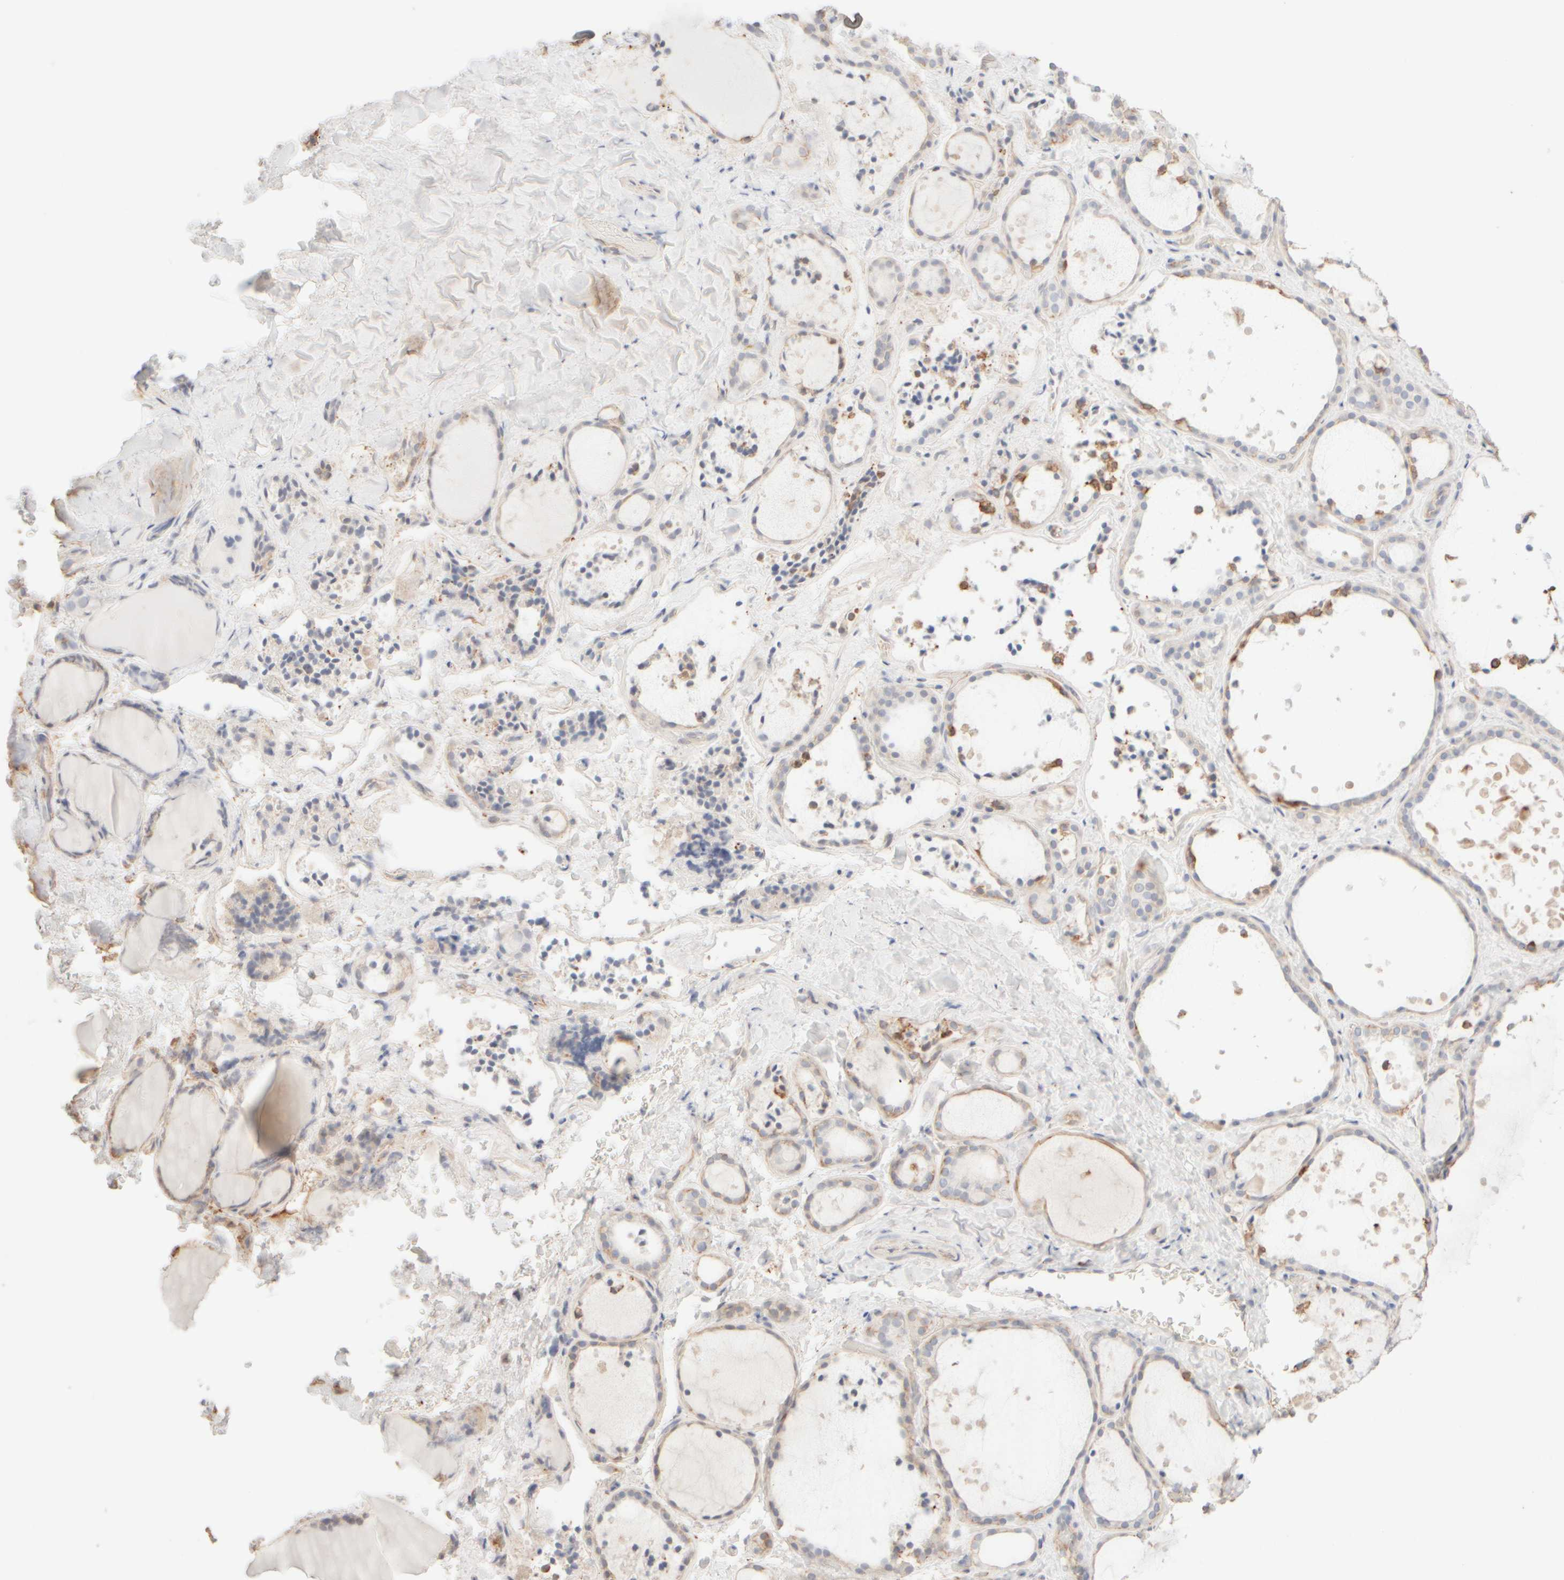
{"staining": {"intensity": "moderate", "quantity": "<25%", "location": "cytoplasmic/membranous"}, "tissue": "thyroid gland", "cell_type": "Glandular cells", "image_type": "normal", "snomed": [{"axis": "morphology", "description": "Normal tissue, NOS"}, {"axis": "topography", "description": "Thyroid gland"}], "caption": "An immunohistochemistry photomicrograph of unremarkable tissue is shown. Protein staining in brown shows moderate cytoplasmic/membranous positivity in thyroid gland within glandular cells. (IHC, brightfield microscopy, high magnification).", "gene": "KRT15", "patient": {"sex": "female", "age": 44}}